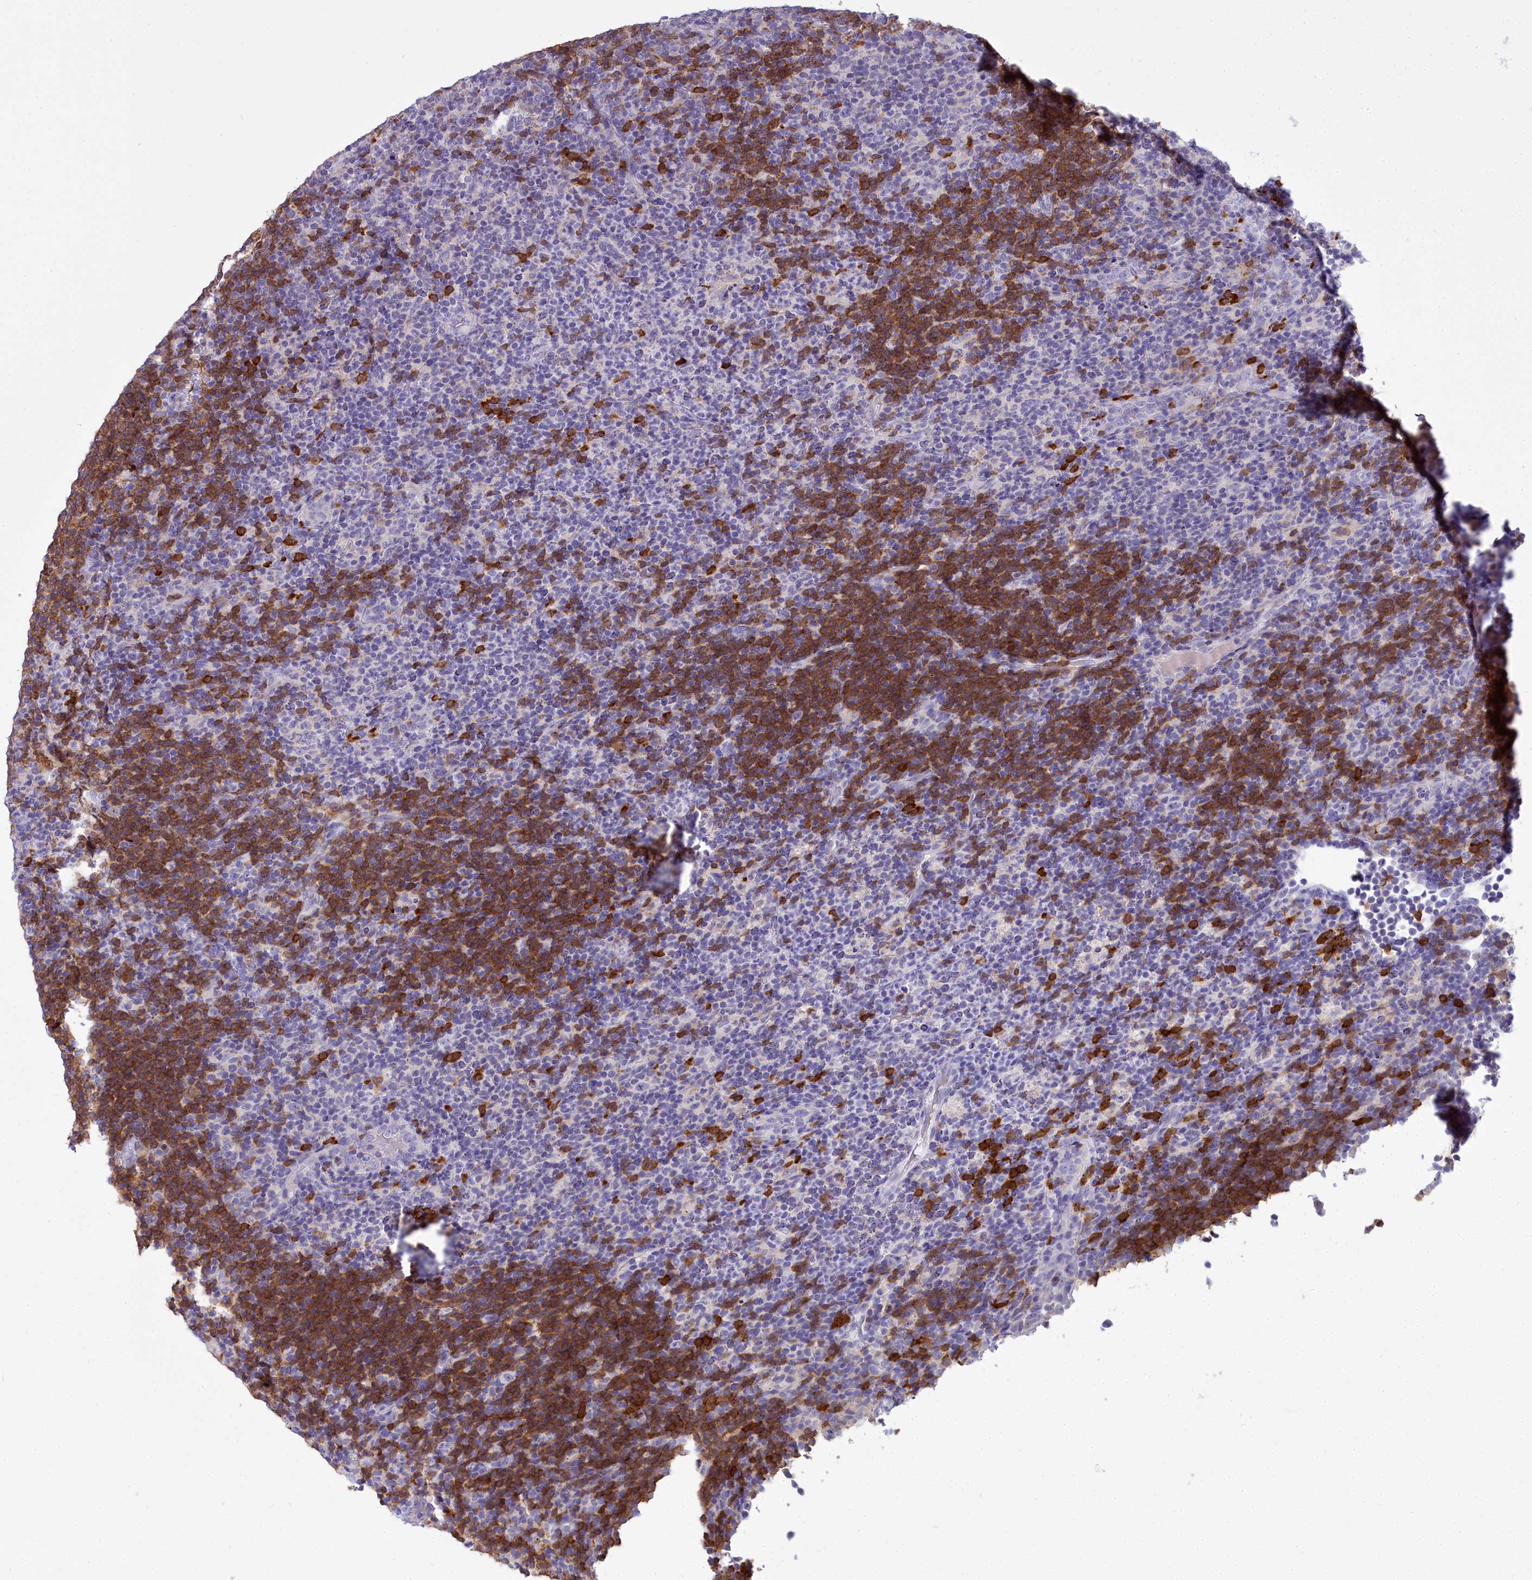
{"staining": {"intensity": "negative", "quantity": "none", "location": "none"}, "tissue": "lymphoma", "cell_type": "Tumor cells", "image_type": "cancer", "snomed": [{"axis": "morphology", "description": "Hodgkin's disease, NOS"}, {"axis": "topography", "description": "Lymph node"}], "caption": "The micrograph reveals no significant staining in tumor cells of Hodgkin's disease.", "gene": "BLNK", "patient": {"sex": "female", "age": 57}}